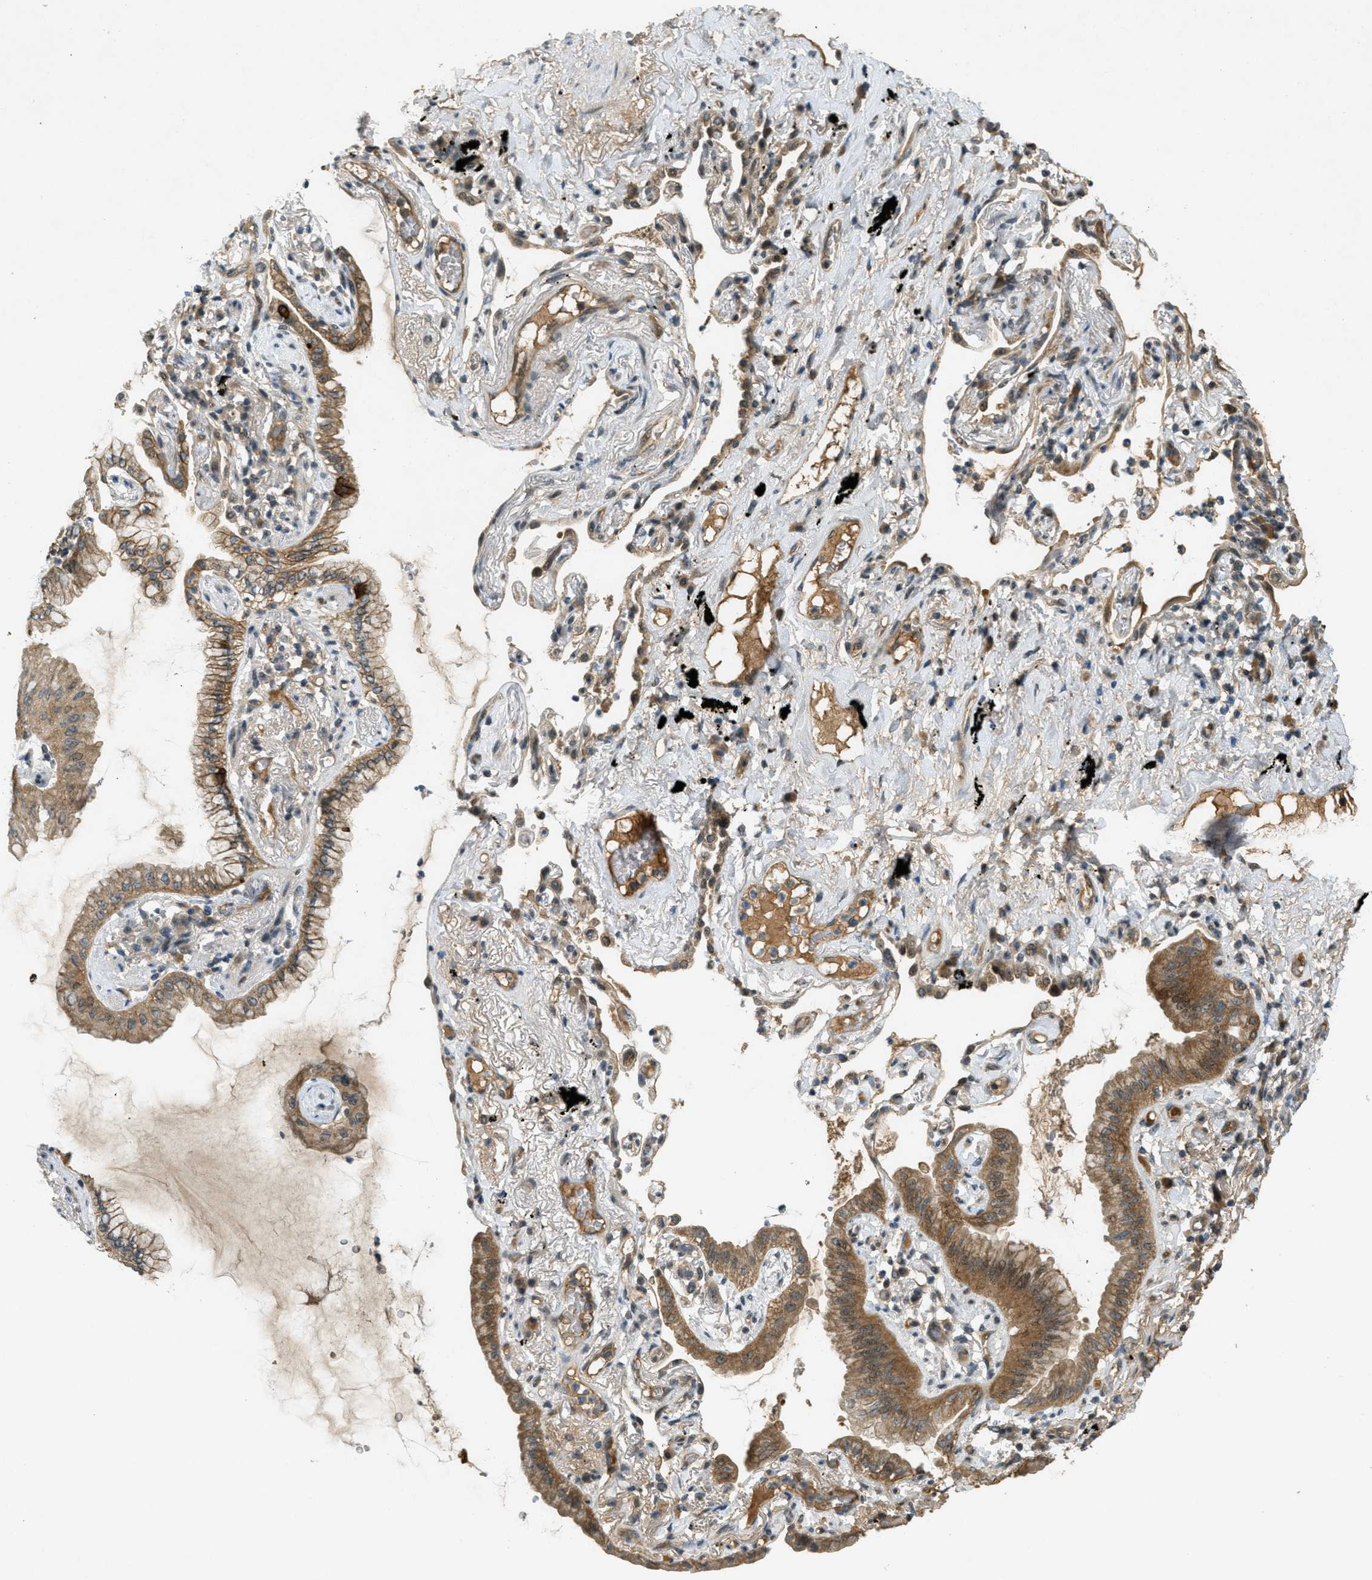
{"staining": {"intensity": "moderate", "quantity": ">75%", "location": "cytoplasmic/membranous"}, "tissue": "lung cancer", "cell_type": "Tumor cells", "image_type": "cancer", "snomed": [{"axis": "morphology", "description": "Normal tissue, NOS"}, {"axis": "morphology", "description": "Adenocarcinoma, NOS"}, {"axis": "topography", "description": "Bronchus"}, {"axis": "topography", "description": "Lung"}], "caption": "This photomicrograph demonstrates immunohistochemistry (IHC) staining of adenocarcinoma (lung), with medium moderate cytoplasmic/membranous staining in approximately >75% of tumor cells.", "gene": "STK11", "patient": {"sex": "female", "age": 70}}